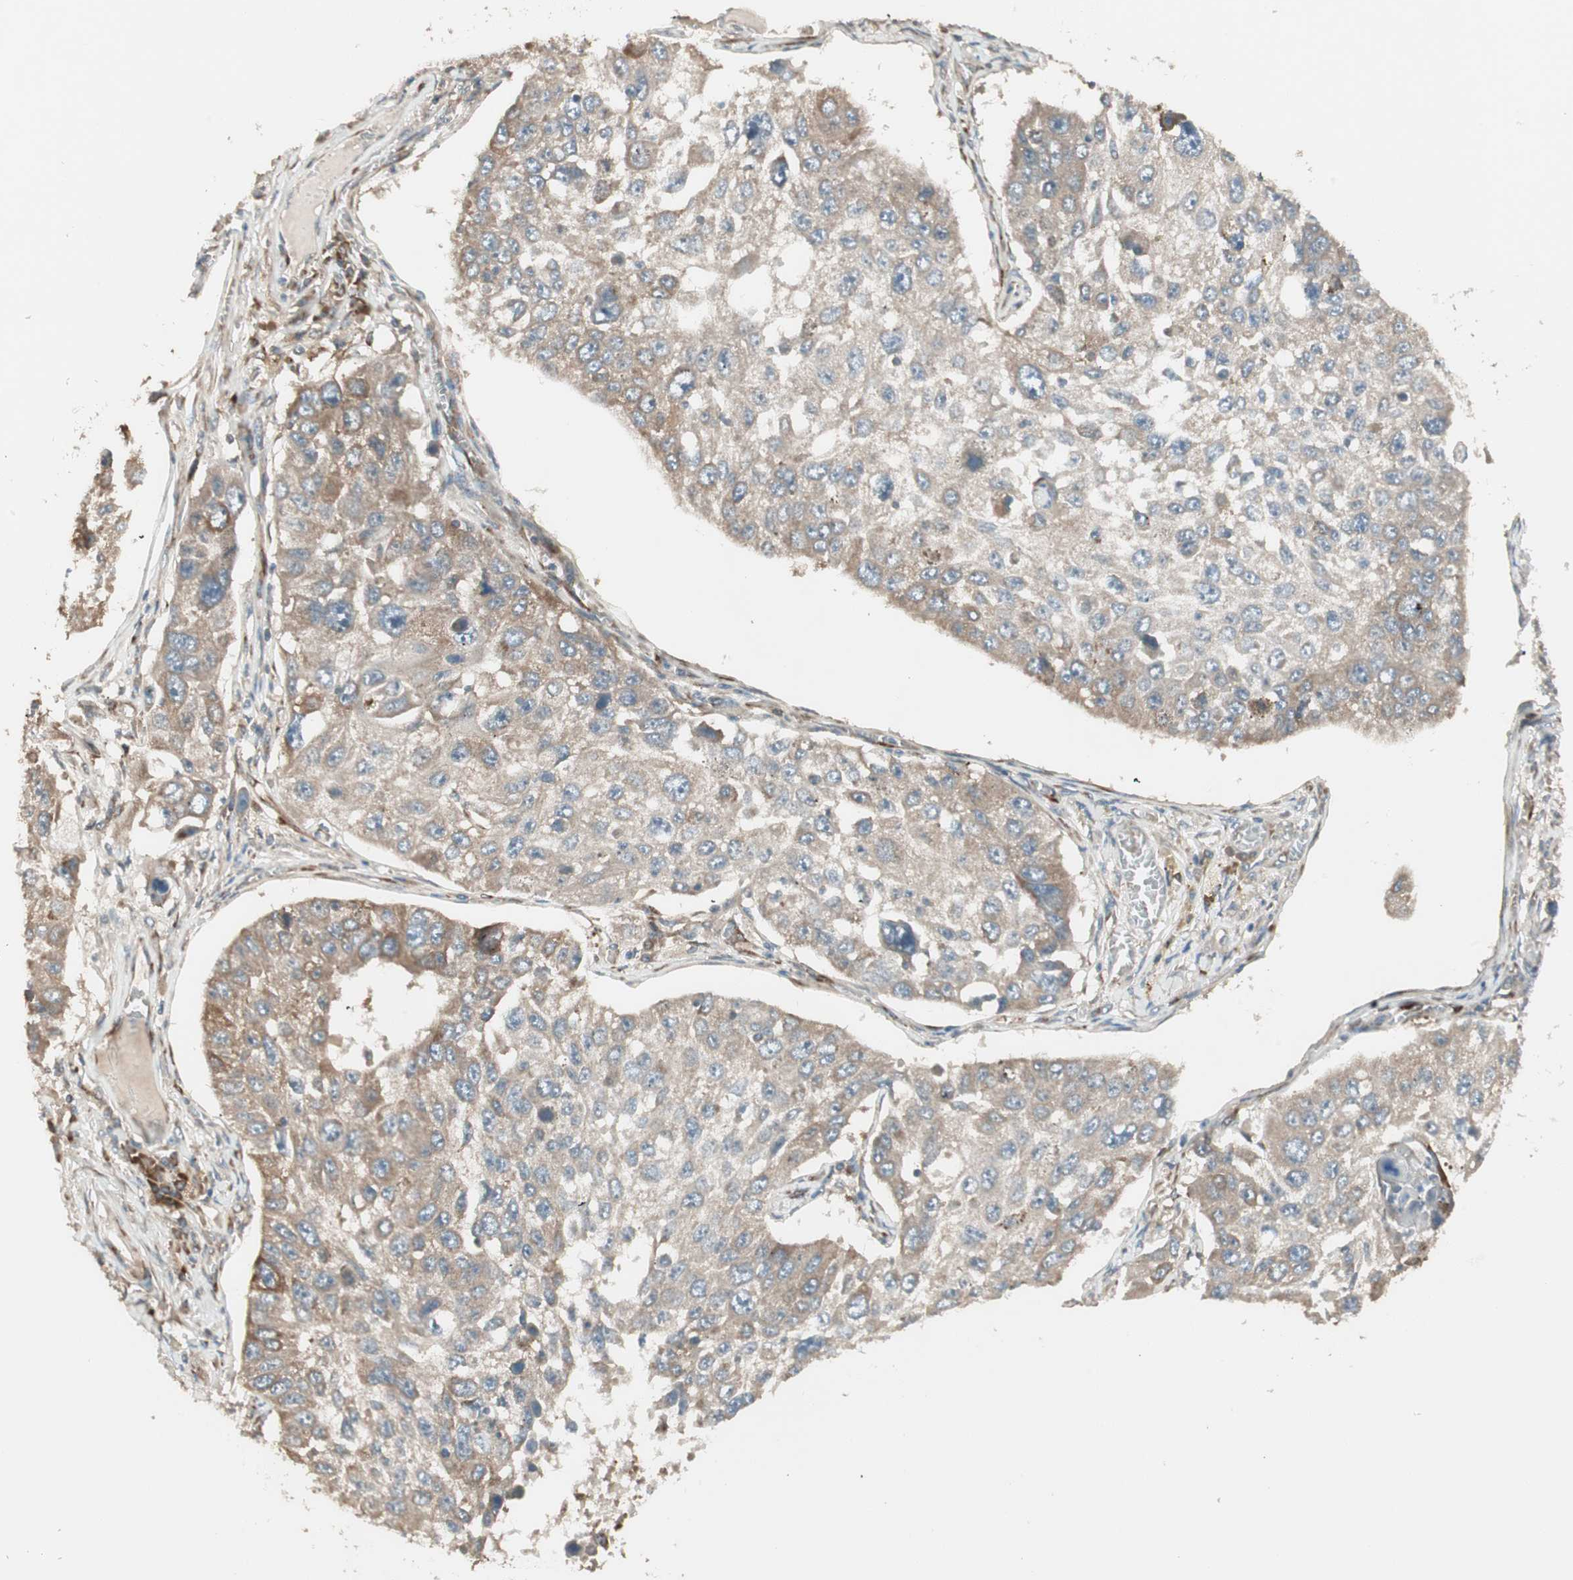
{"staining": {"intensity": "weak", "quantity": ">75%", "location": "cytoplasmic/membranous"}, "tissue": "lung cancer", "cell_type": "Tumor cells", "image_type": "cancer", "snomed": [{"axis": "morphology", "description": "Squamous cell carcinoma, NOS"}, {"axis": "topography", "description": "Lung"}], "caption": "This is a micrograph of IHC staining of squamous cell carcinoma (lung), which shows weak staining in the cytoplasmic/membranous of tumor cells.", "gene": "PPP2R5E", "patient": {"sex": "male", "age": 71}}